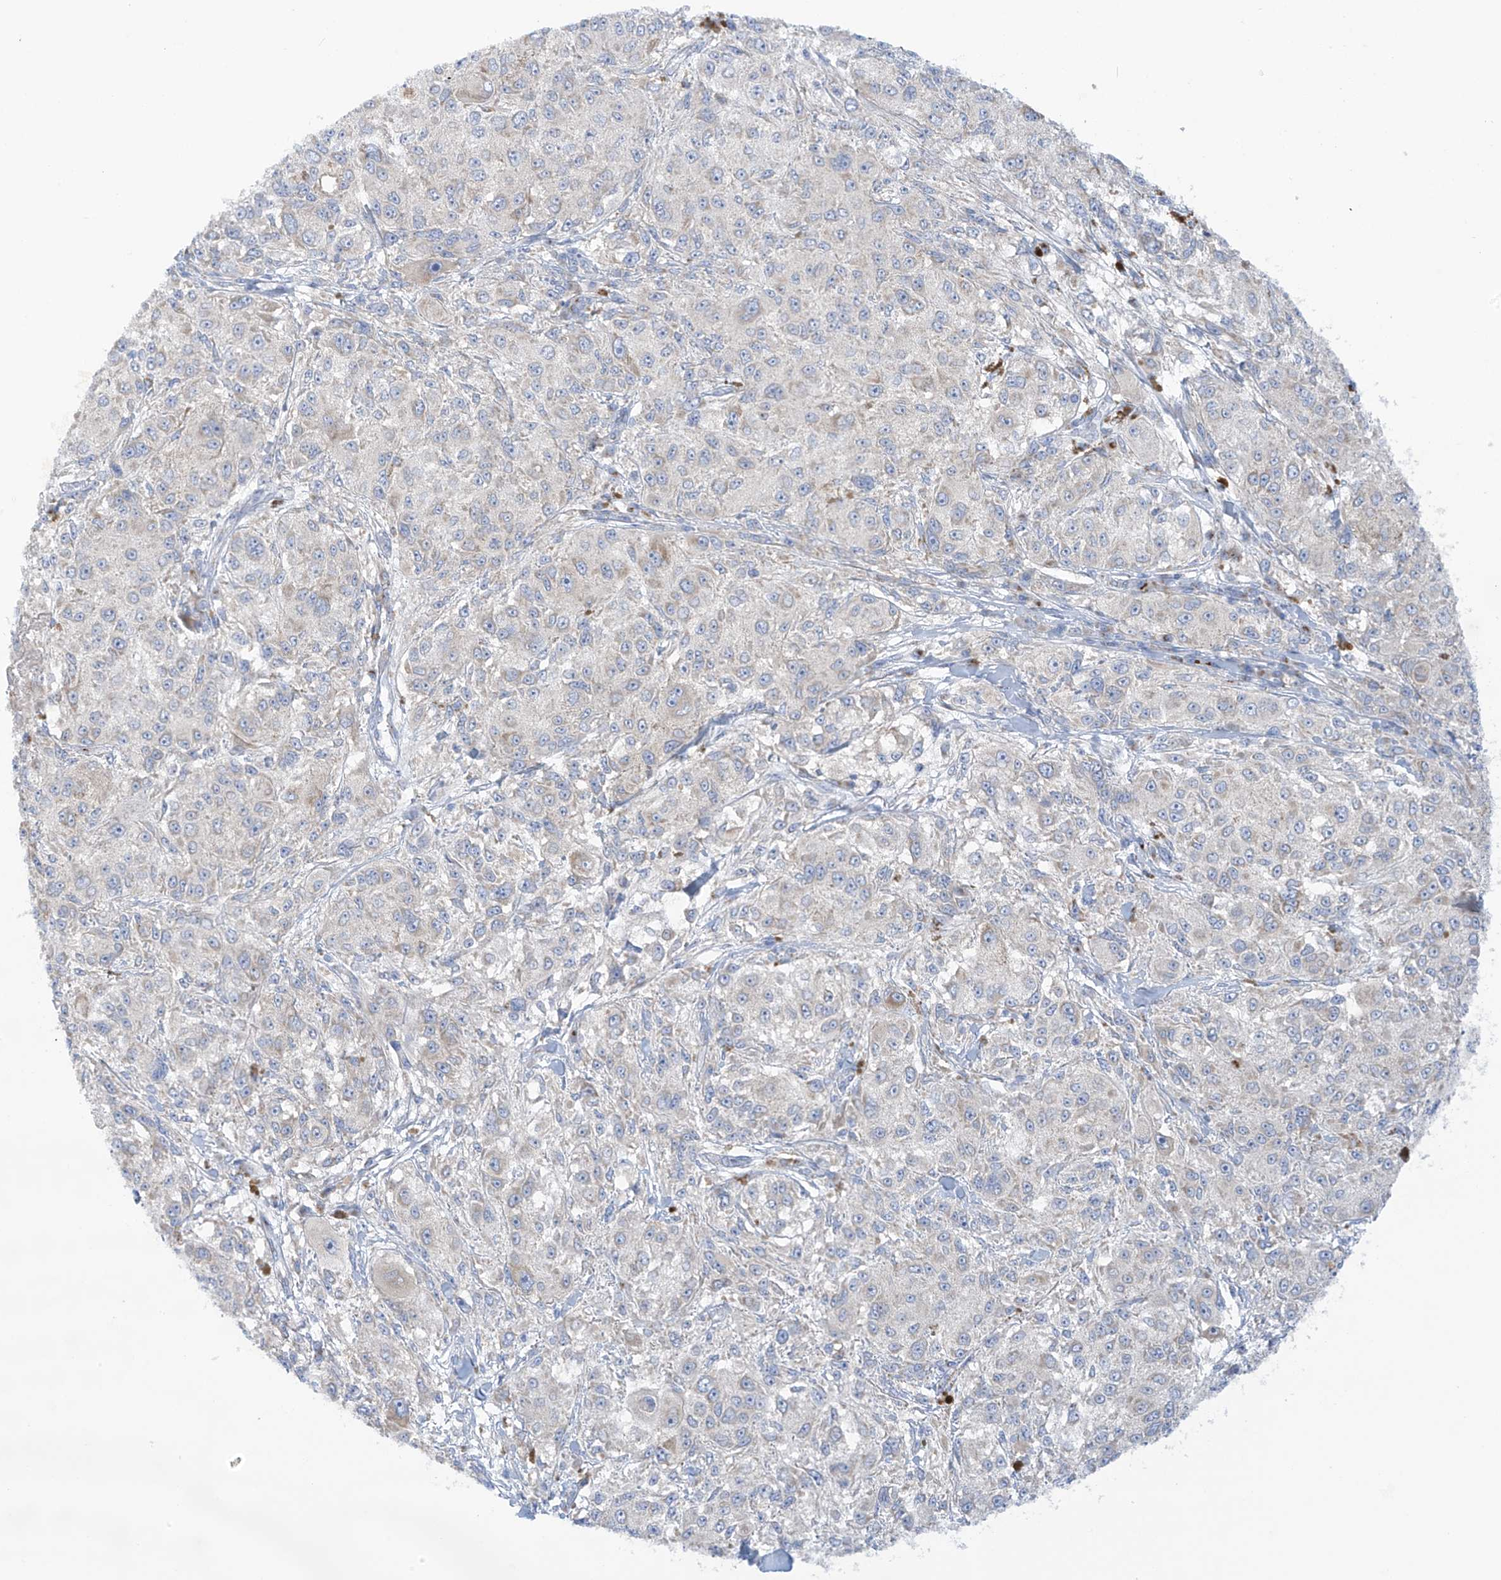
{"staining": {"intensity": "negative", "quantity": "none", "location": "none"}, "tissue": "melanoma", "cell_type": "Tumor cells", "image_type": "cancer", "snomed": [{"axis": "morphology", "description": "Necrosis, NOS"}, {"axis": "morphology", "description": "Malignant melanoma, NOS"}, {"axis": "topography", "description": "Skin"}], "caption": "IHC histopathology image of neoplastic tissue: human malignant melanoma stained with DAB demonstrates no significant protein expression in tumor cells.", "gene": "TRMT2B", "patient": {"sex": "female", "age": 87}}